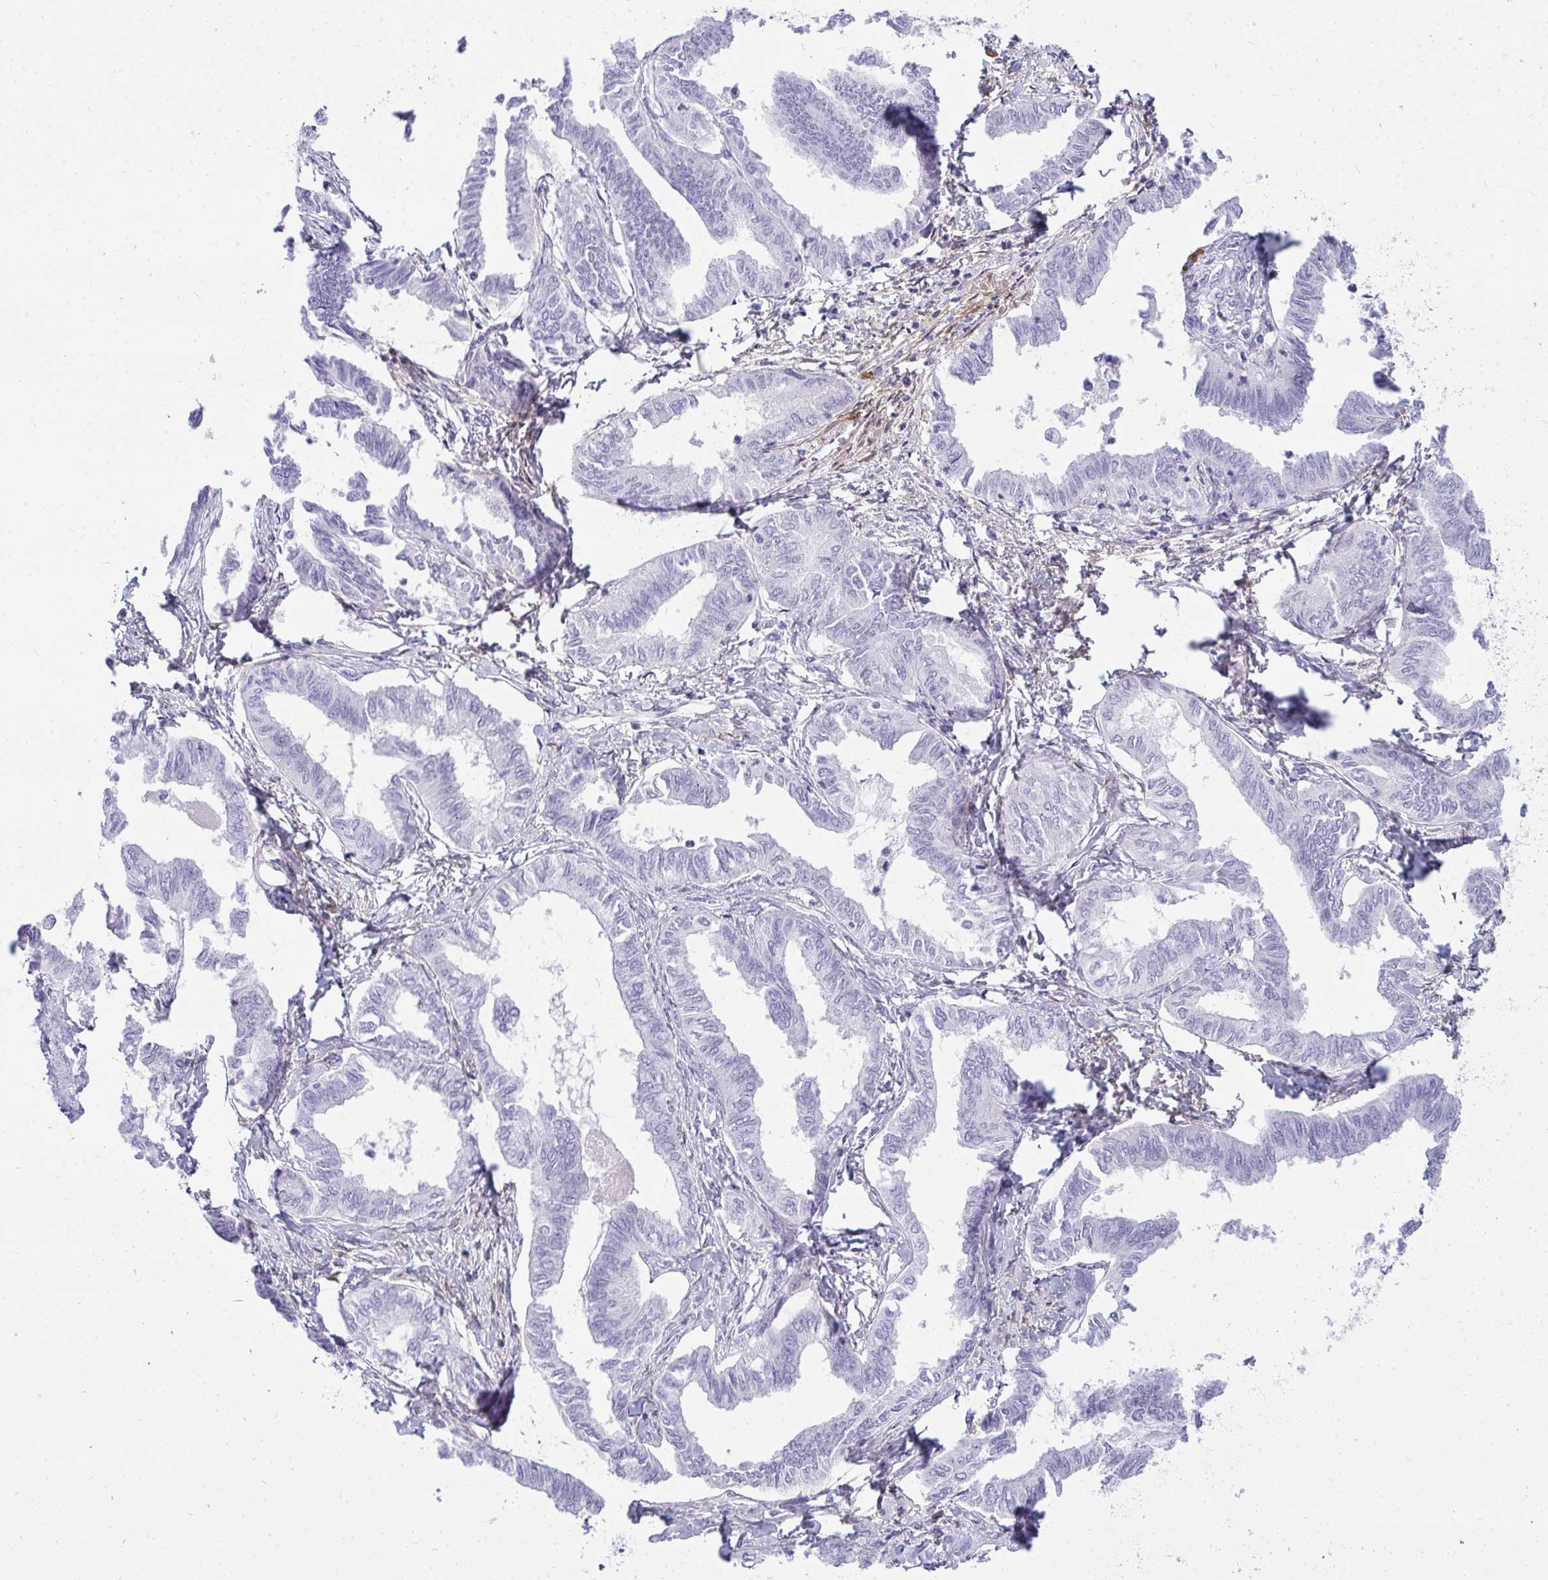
{"staining": {"intensity": "negative", "quantity": "none", "location": "none"}, "tissue": "ovarian cancer", "cell_type": "Tumor cells", "image_type": "cancer", "snomed": [{"axis": "morphology", "description": "Carcinoma, endometroid"}, {"axis": "topography", "description": "Ovary"}], "caption": "Immunohistochemistry histopathology image of human ovarian endometroid carcinoma stained for a protein (brown), which shows no expression in tumor cells.", "gene": "HSPB6", "patient": {"sex": "female", "age": 70}}